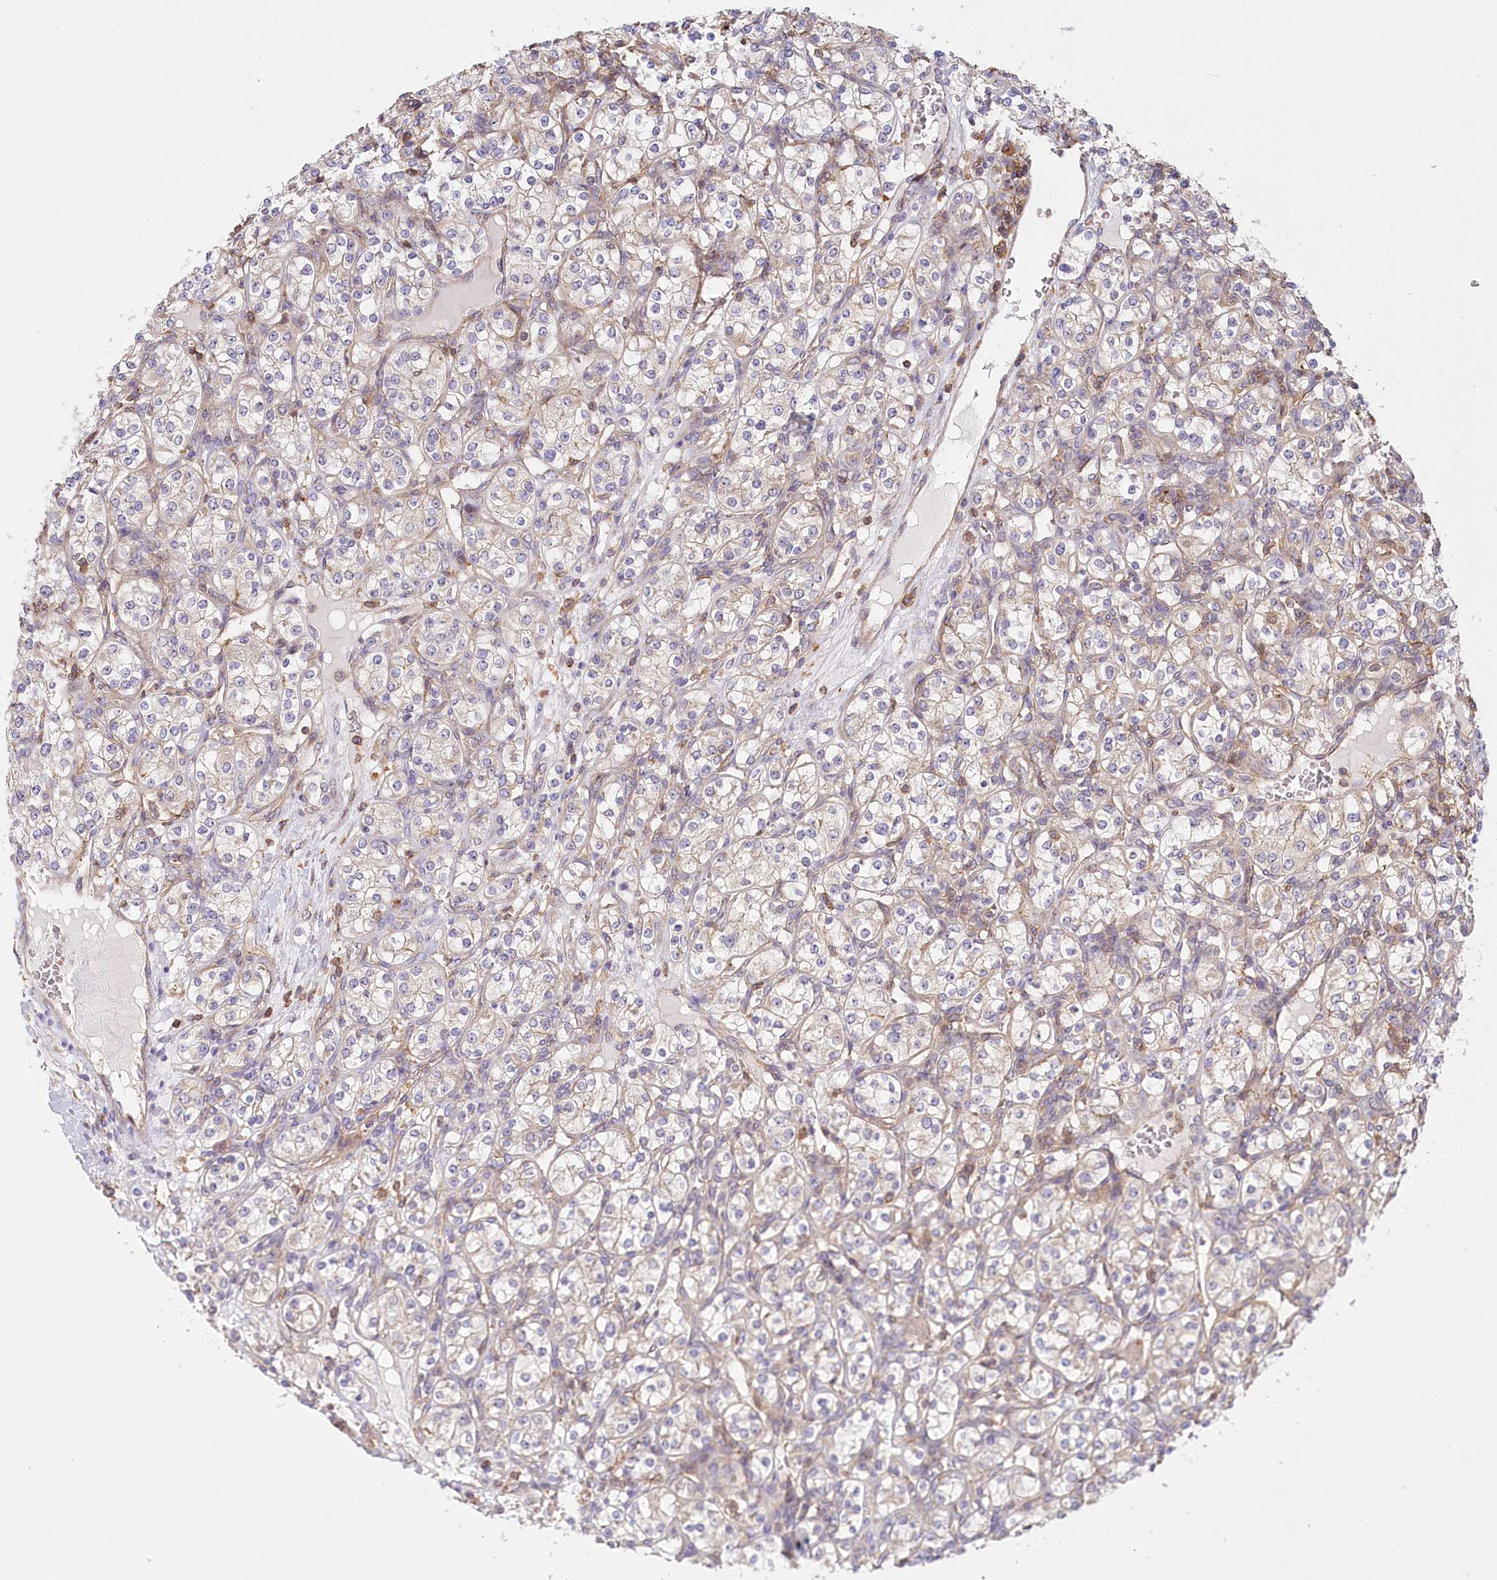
{"staining": {"intensity": "weak", "quantity": "<25%", "location": "cytoplasmic/membranous"}, "tissue": "renal cancer", "cell_type": "Tumor cells", "image_type": "cancer", "snomed": [{"axis": "morphology", "description": "Adenocarcinoma, NOS"}, {"axis": "topography", "description": "Kidney"}], "caption": "Immunohistochemistry (IHC) histopathology image of neoplastic tissue: renal cancer (adenocarcinoma) stained with DAB (3,3'-diaminobenzidine) reveals no significant protein staining in tumor cells.", "gene": "UMPS", "patient": {"sex": "male", "age": 77}}